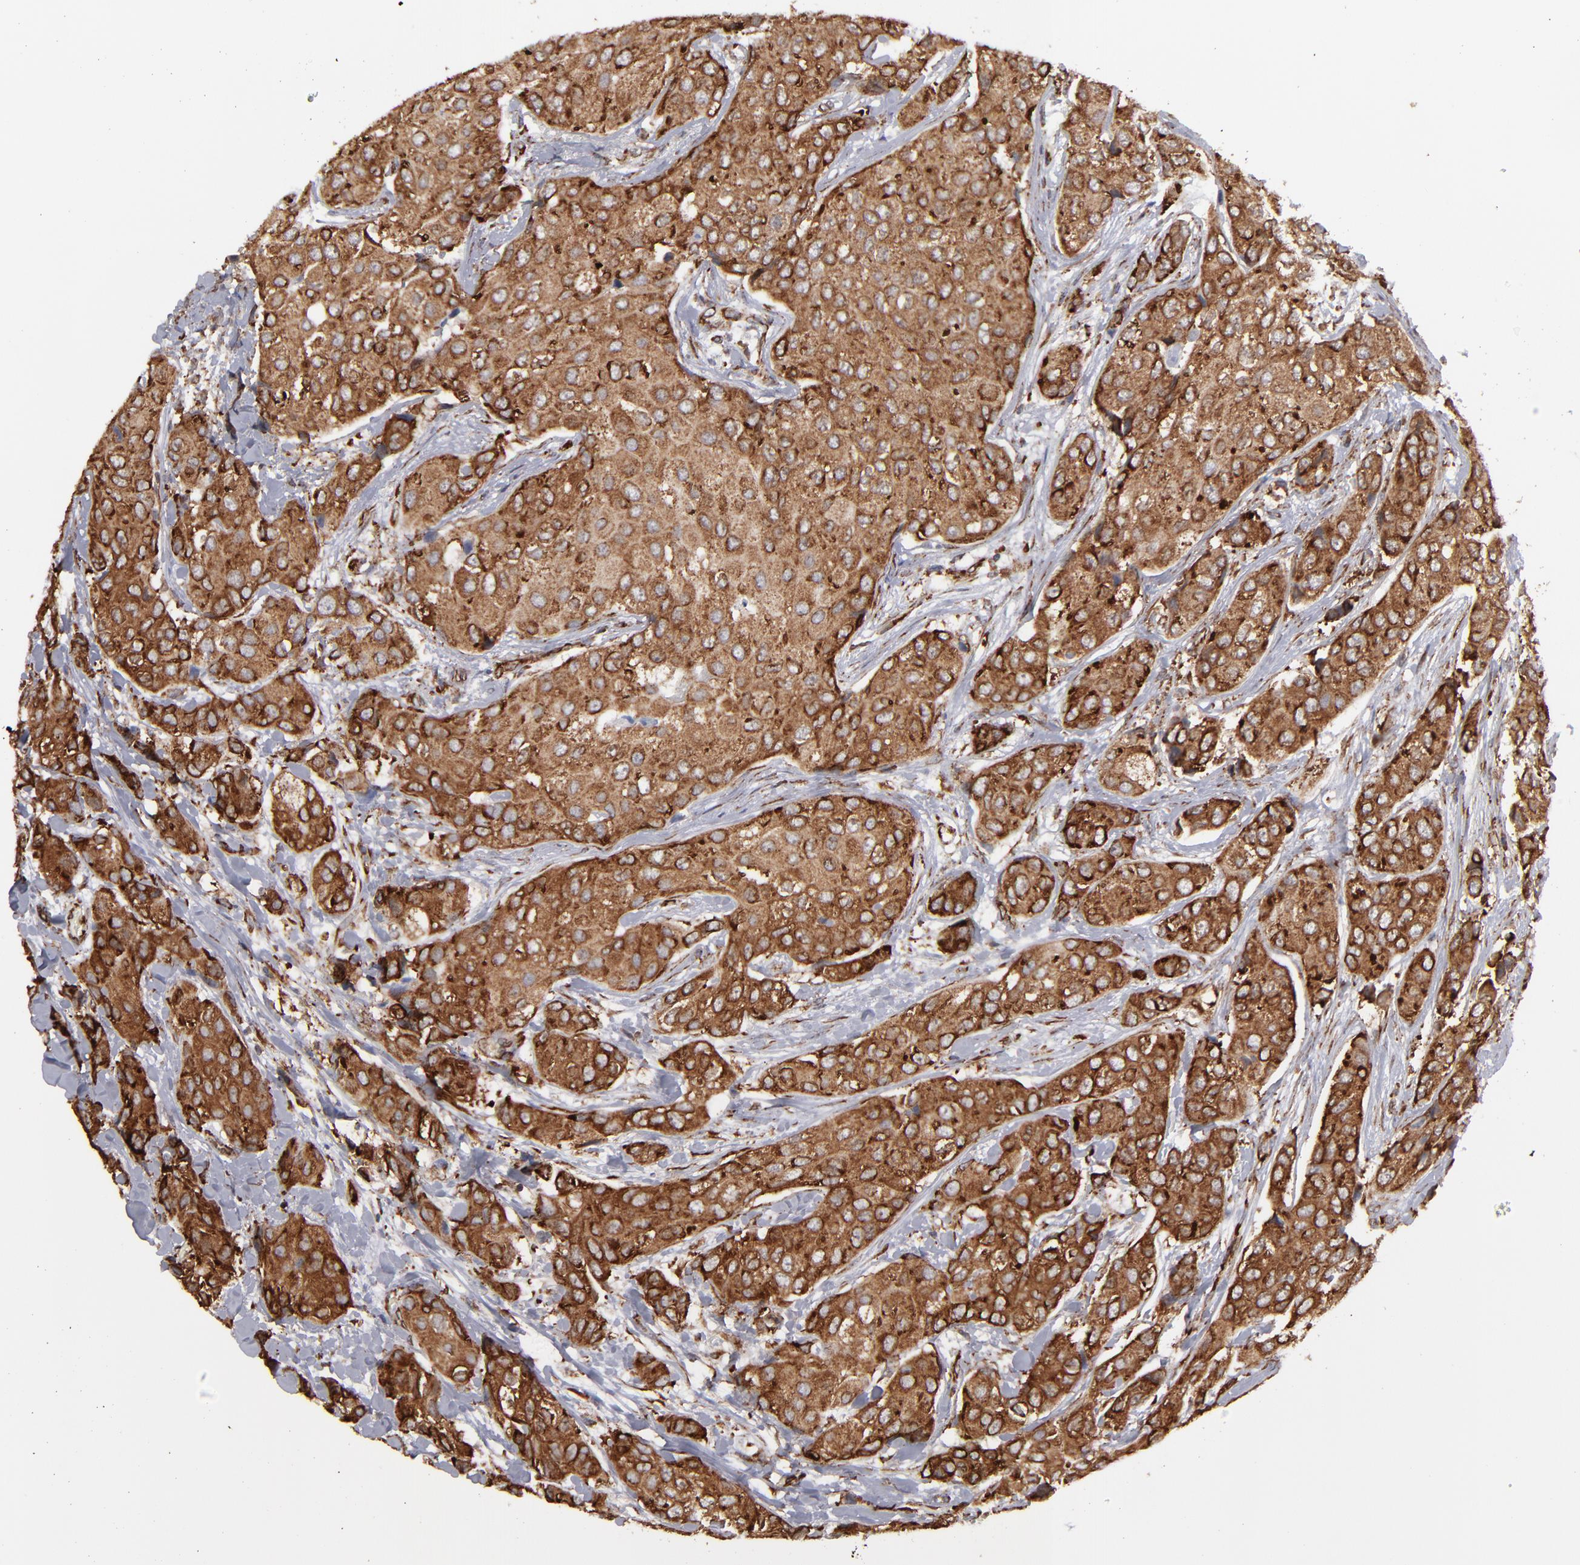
{"staining": {"intensity": "strong", "quantity": ">75%", "location": "cytoplasmic/membranous"}, "tissue": "breast cancer", "cell_type": "Tumor cells", "image_type": "cancer", "snomed": [{"axis": "morphology", "description": "Duct carcinoma"}, {"axis": "topography", "description": "Breast"}], "caption": "Immunohistochemical staining of human breast cancer demonstrates high levels of strong cytoplasmic/membranous positivity in about >75% of tumor cells.", "gene": "KTN1", "patient": {"sex": "female", "age": 68}}